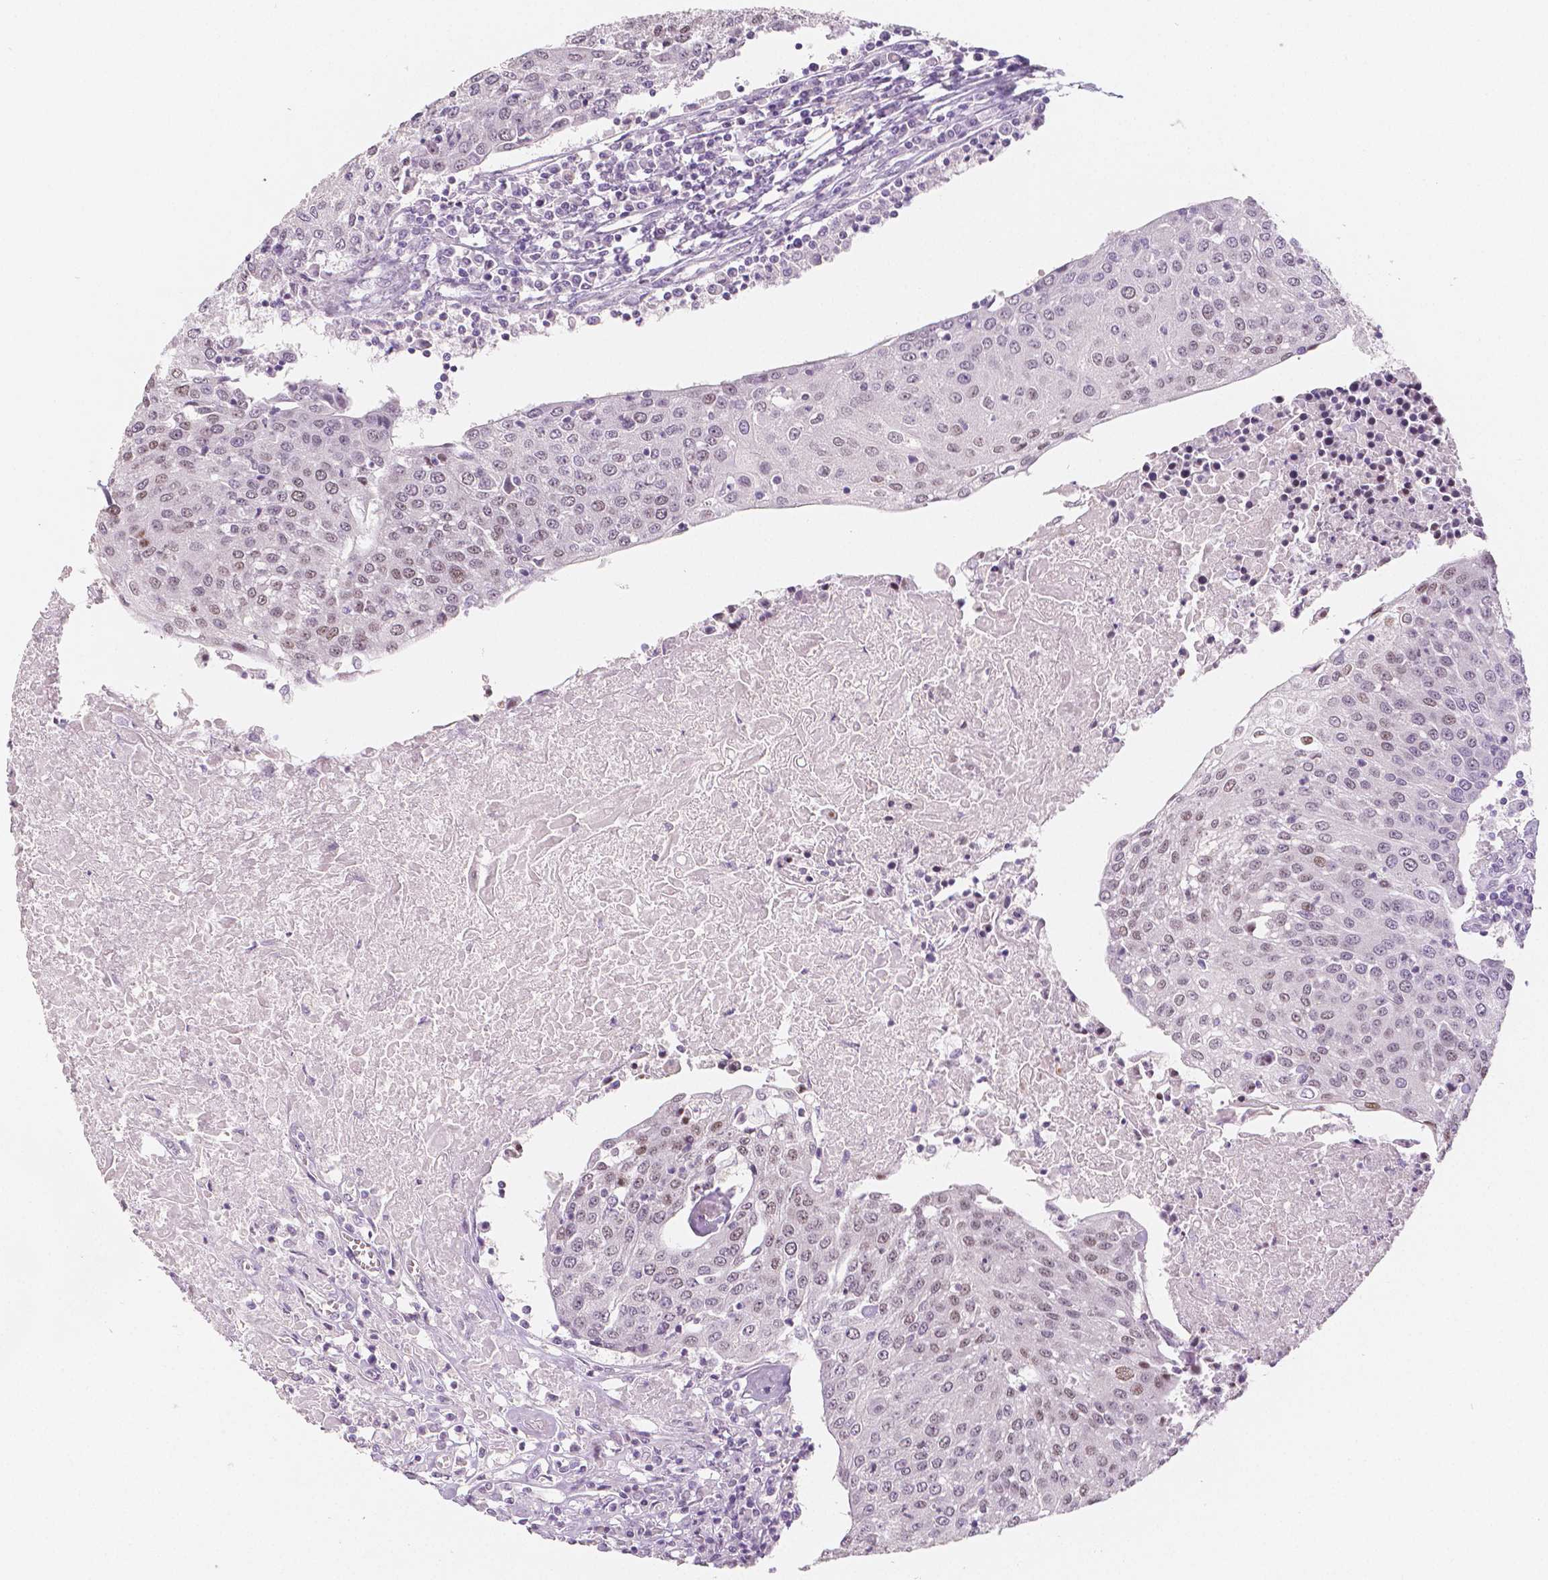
{"staining": {"intensity": "negative", "quantity": "none", "location": "none"}, "tissue": "urothelial cancer", "cell_type": "Tumor cells", "image_type": "cancer", "snomed": [{"axis": "morphology", "description": "Urothelial carcinoma, High grade"}, {"axis": "topography", "description": "Urinary bladder"}], "caption": "This is an IHC photomicrograph of high-grade urothelial carcinoma. There is no staining in tumor cells.", "gene": "KDM5B", "patient": {"sex": "female", "age": 85}}